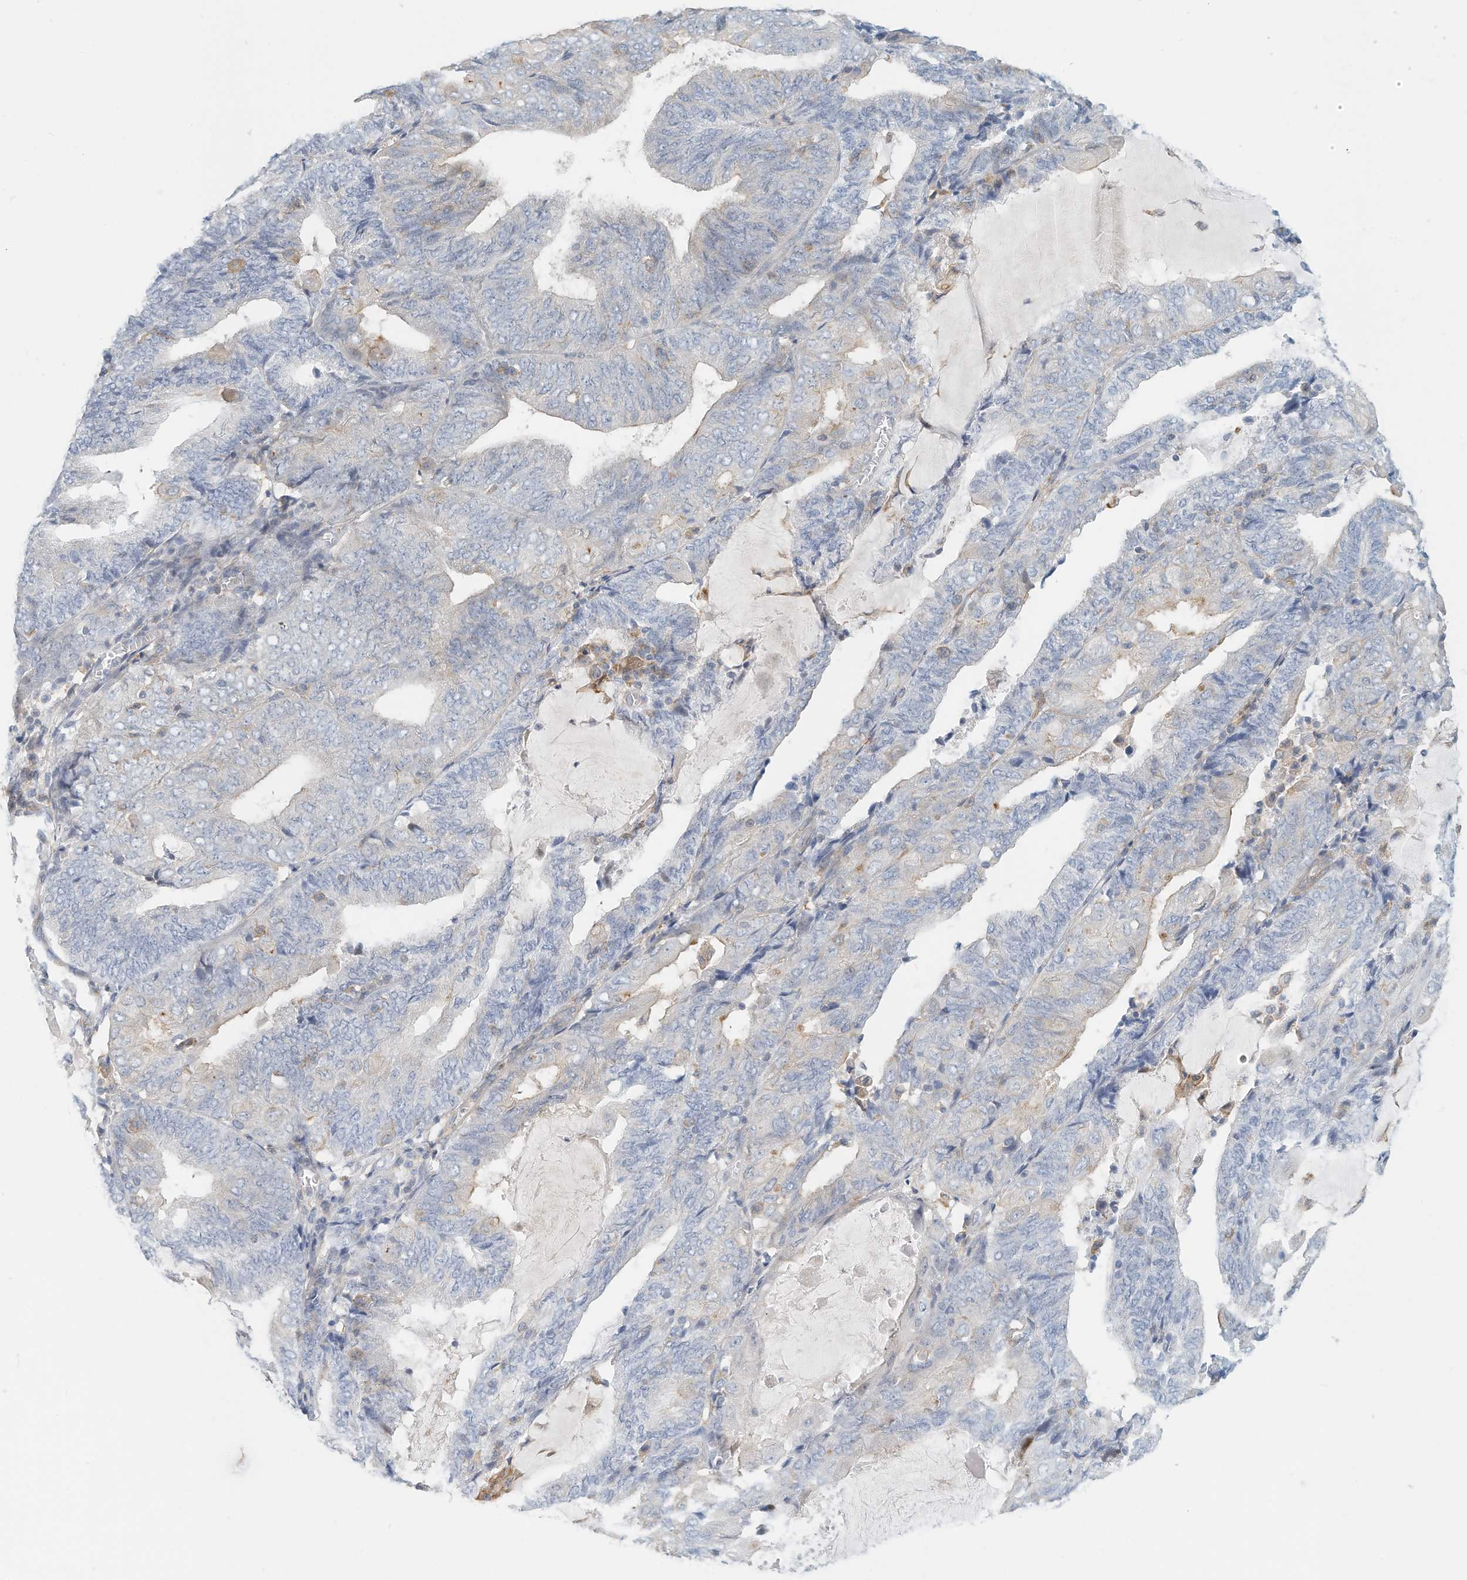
{"staining": {"intensity": "negative", "quantity": "none", "location": "none"}, "tissue": "endometrial cancer", "cell_type": "Tumor cells", "image_type": "cancer", "snomed": [{"axis": "morphology", "description": "Adenocarcinoma, NOS"}, {"axis": "topography", "description": "Endometrium"}], "caption": "Immunohistochemical staining of human adenocarcinoma (endometrial) exhibits no significant positivity in tumor cells.", "gene": "MICAL1", "patient": {"sex": "female", "age": 81}}